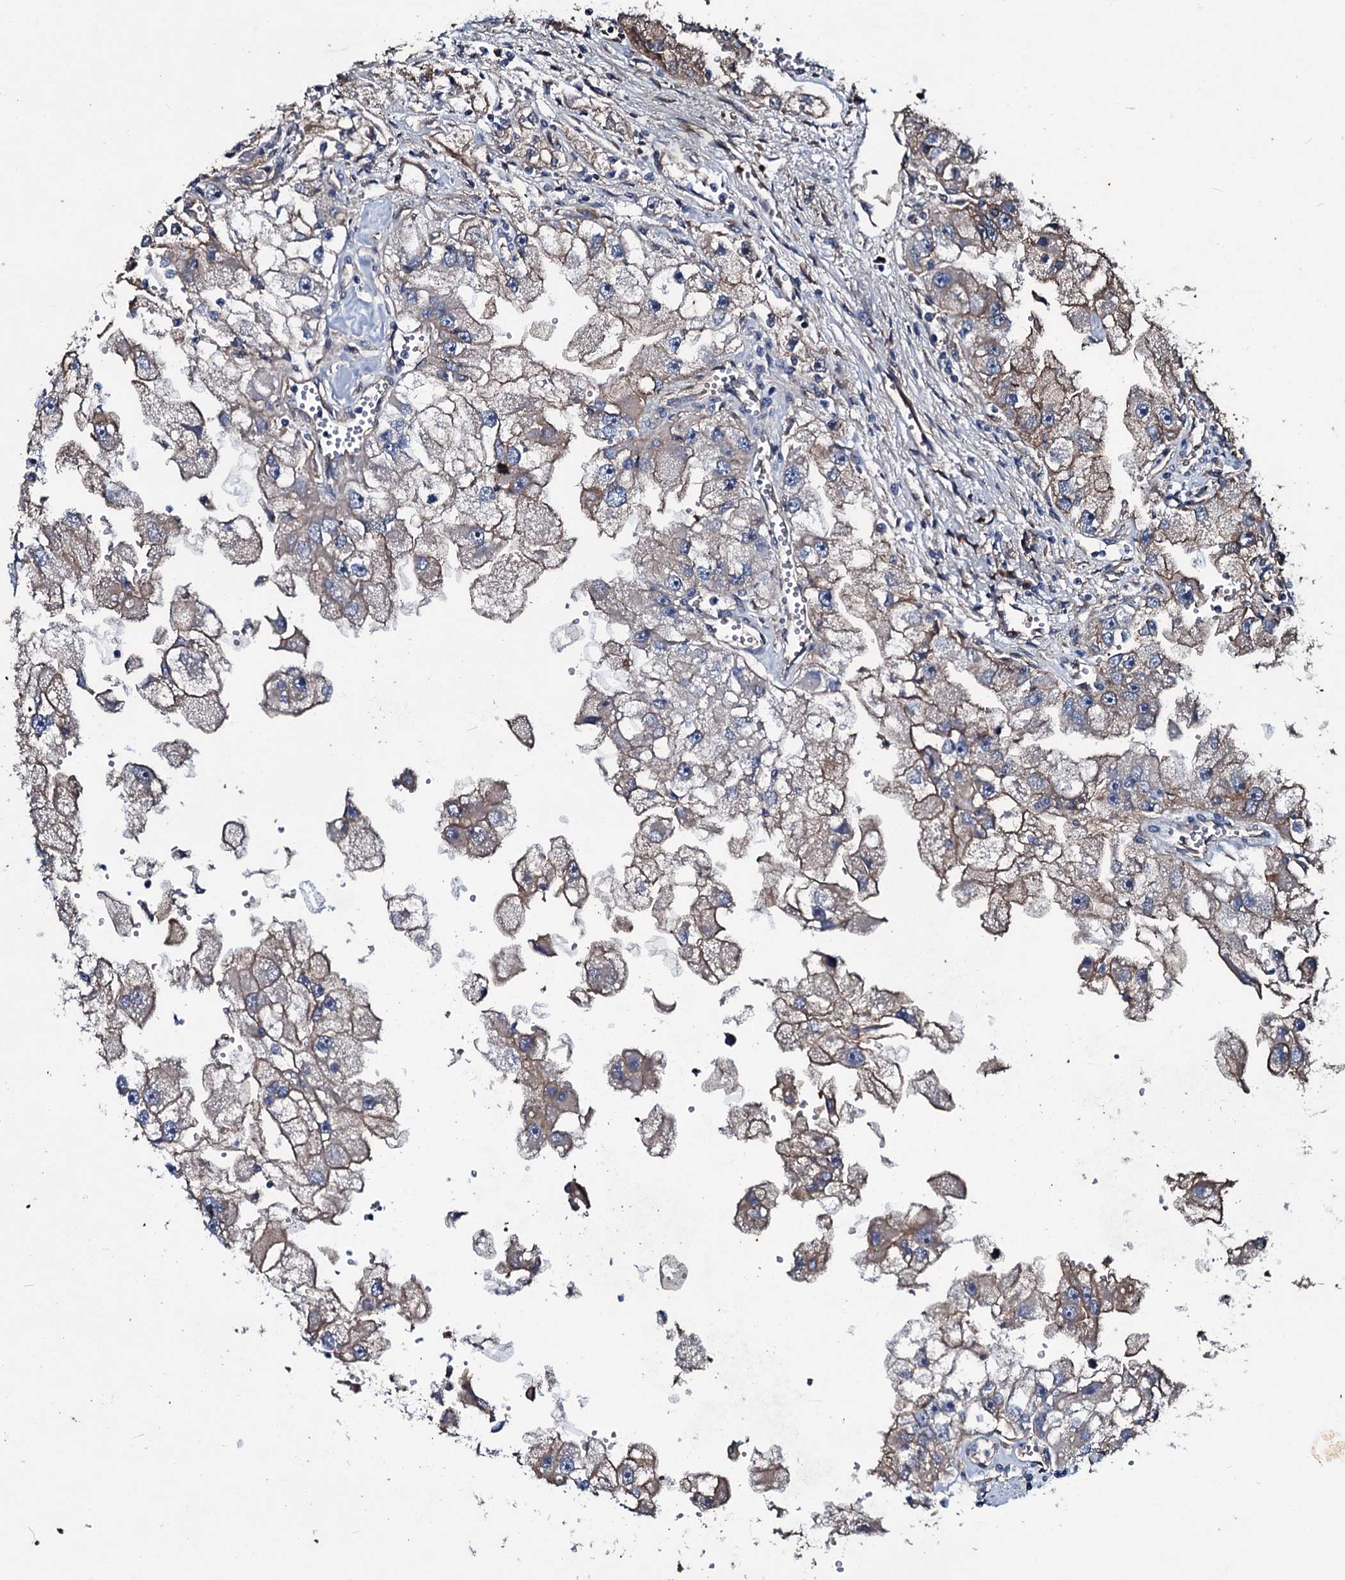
{"staining": {"intensity": "moderate", "quantity": "25%-75%", "location": "cytoplasmic/membranous"}, "tissue": "renal cancer", "cell_type": "Tumor cells", "image_type": "cancer", "snomed": [{"axis": "morphology", "description": "Adenocarcinoma, NOS"}, {"axis": "topography", "description": "Kidney"}], "caption": "High-magnification brightfield microscopy of renal adenocarcinoma stained with DAB (3,3'-diaminobenzidine) (brown) and counterstained with hematoxylin (blue). tumor cells exhibit moderate cytoplasmic/membranous positivity is seen in approximately25%-75% of cells.", "gene": "DMAC2", "patient": {"sex": "male", "age": 63}}